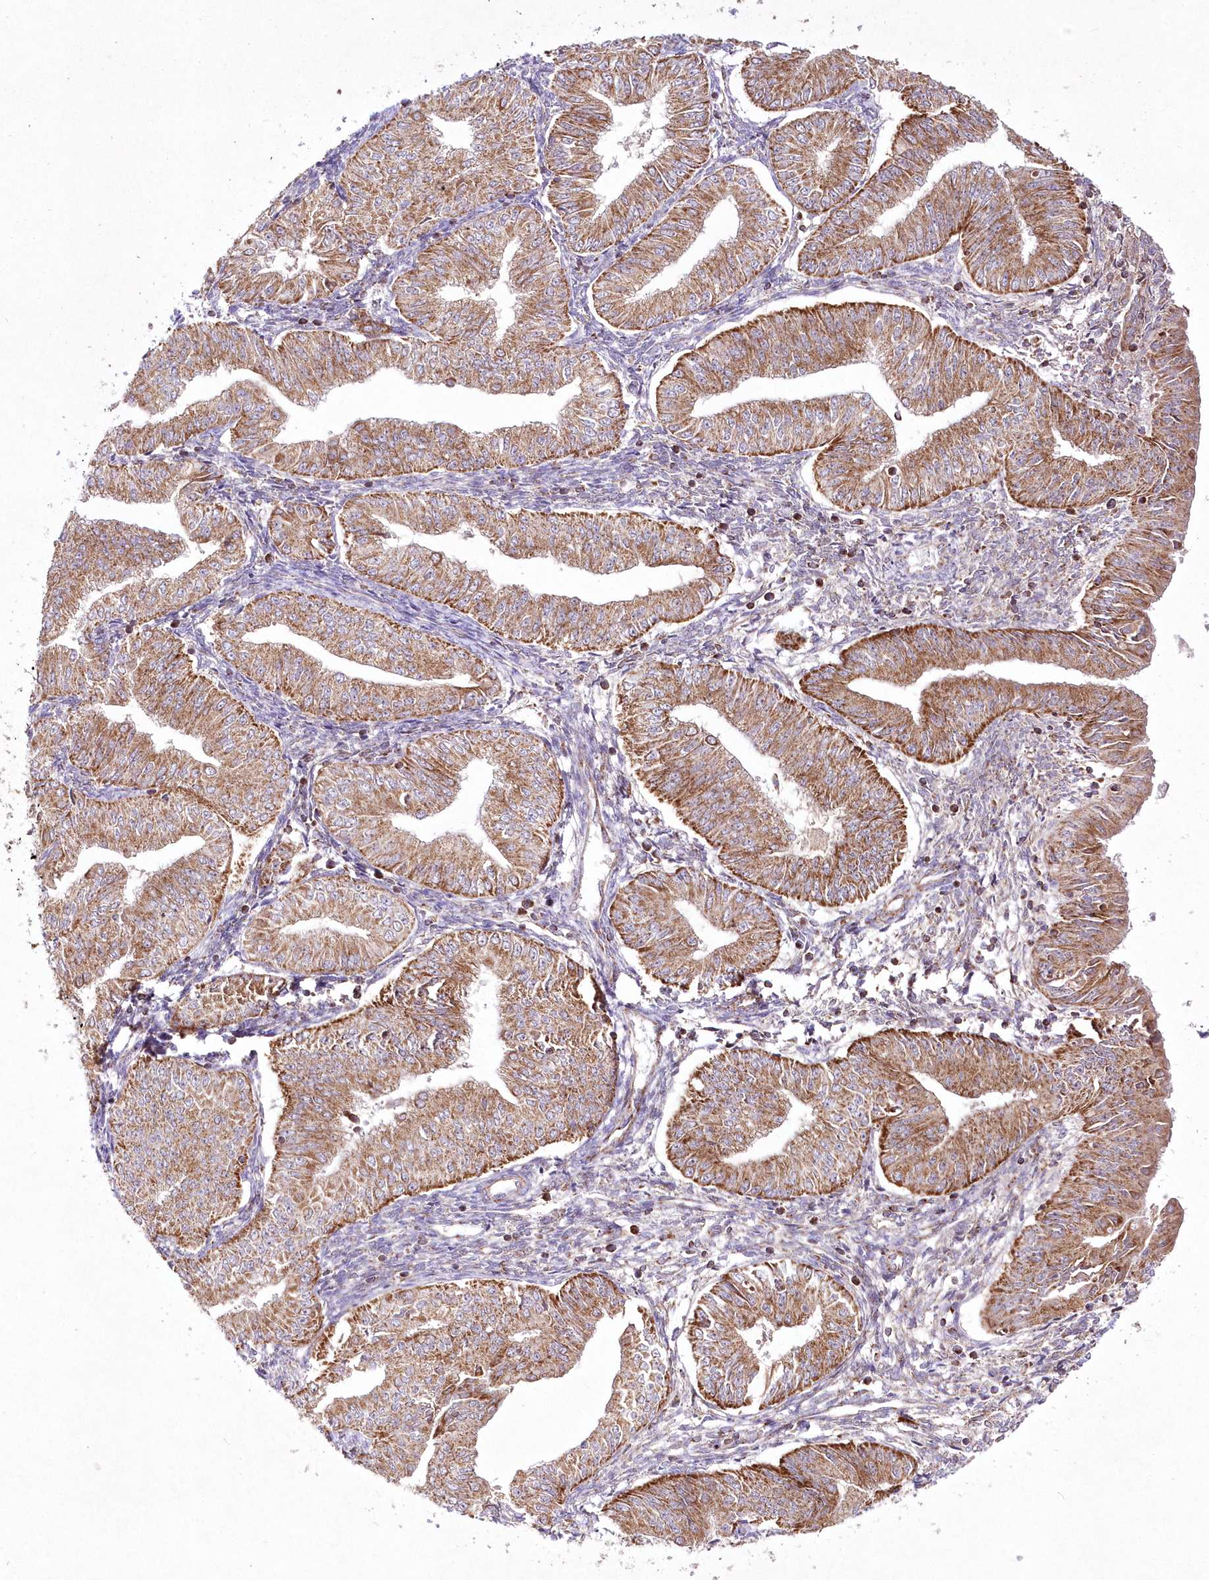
{"staining": {"intensity": "moderate", "quantity": ">75%", "location": "cytoplasmic/membranous"}, "tissue": "endometrial cancer", "cell_type": "Tumor cells", "image_type": "cancer", "snomed": [{"axis": "morphology", "description": "Normal tissue, NOS"}, {"axis": "morphology", "description": "Adenocarcinoma, NOS"}, {"axis": "topography", "description": "Endometrium"}], "caption": "Protein expression analysis of endometrial adenocarcinoma displays moderate cytoplasmic/membranous staining in about >75% of tumor cells. (DAB IHC with brightfield microscopy, high magnification).", "gene": "DNA2", "patient": {"sex": "female", "age": 53}}